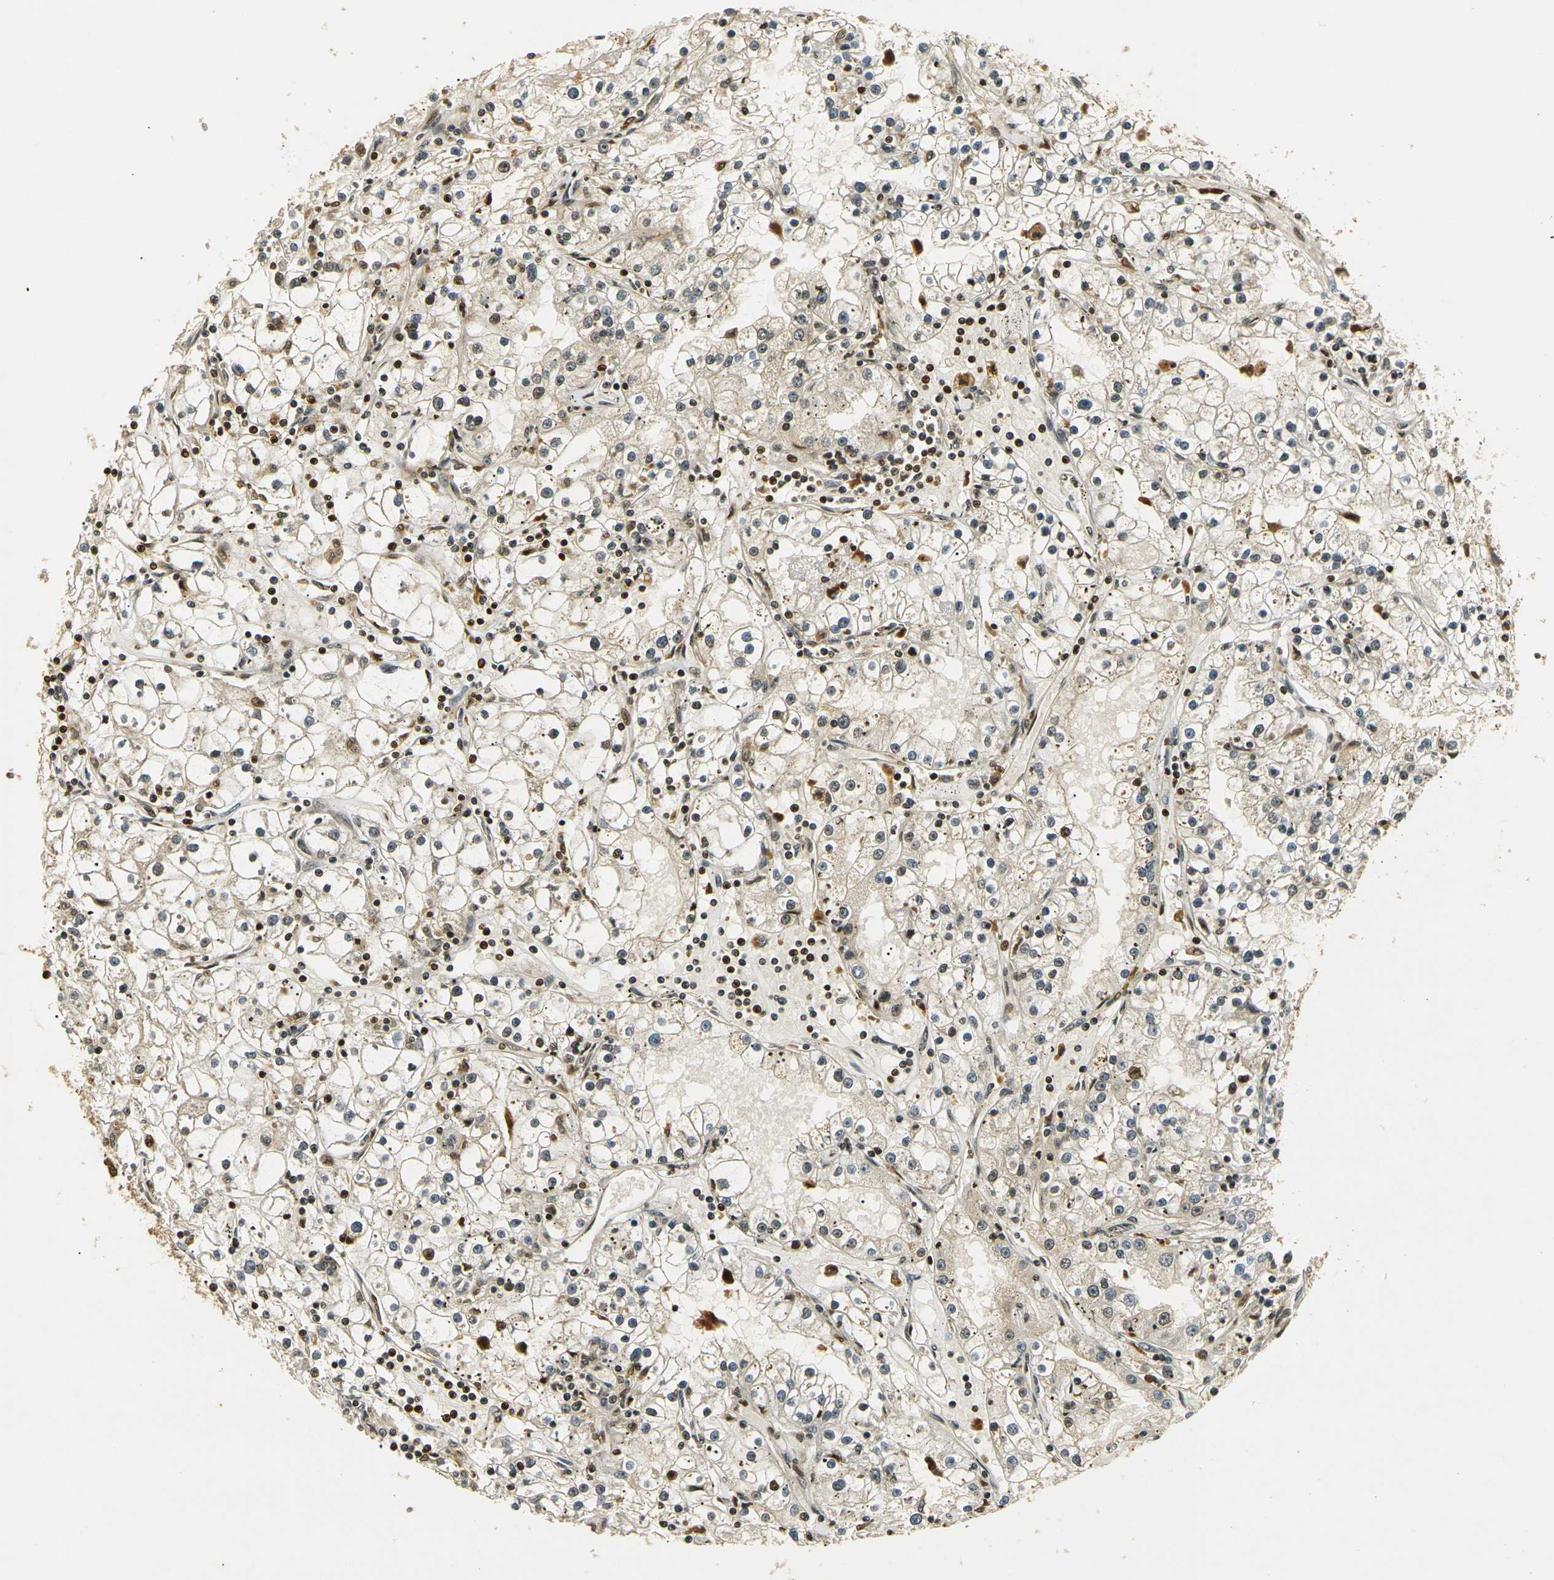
{"staining": {"intensity": "moderate", "quantity": "<25%", "location": "cytoplasmic/membranous,nuclear"}, "tissue": "renal cancer", "cell_type": "Tumor cells", "image_type": "cancer", "snomed": [{"axis": "morphology", "description": "Adenocarcinoma, NOS"}, {"axis": "topography", "description": "Kidney"}], "caption": "An immunohistochemistry (IHC) photomicrograph of neoplastic tissue is shown. Protein staining in brown highlights moderate cytoplasmic/membranous and nuclear positivity in renal adenocarcinoma within tumor cells. The staining was performed using DAB (3,3'-diaminobenzidine), with brown indicating positive protein expression. Nuclei are stained blue with hematoxylin.", "gene": "ACTL6A", "patient": {"sex": "male", "age": 56}}